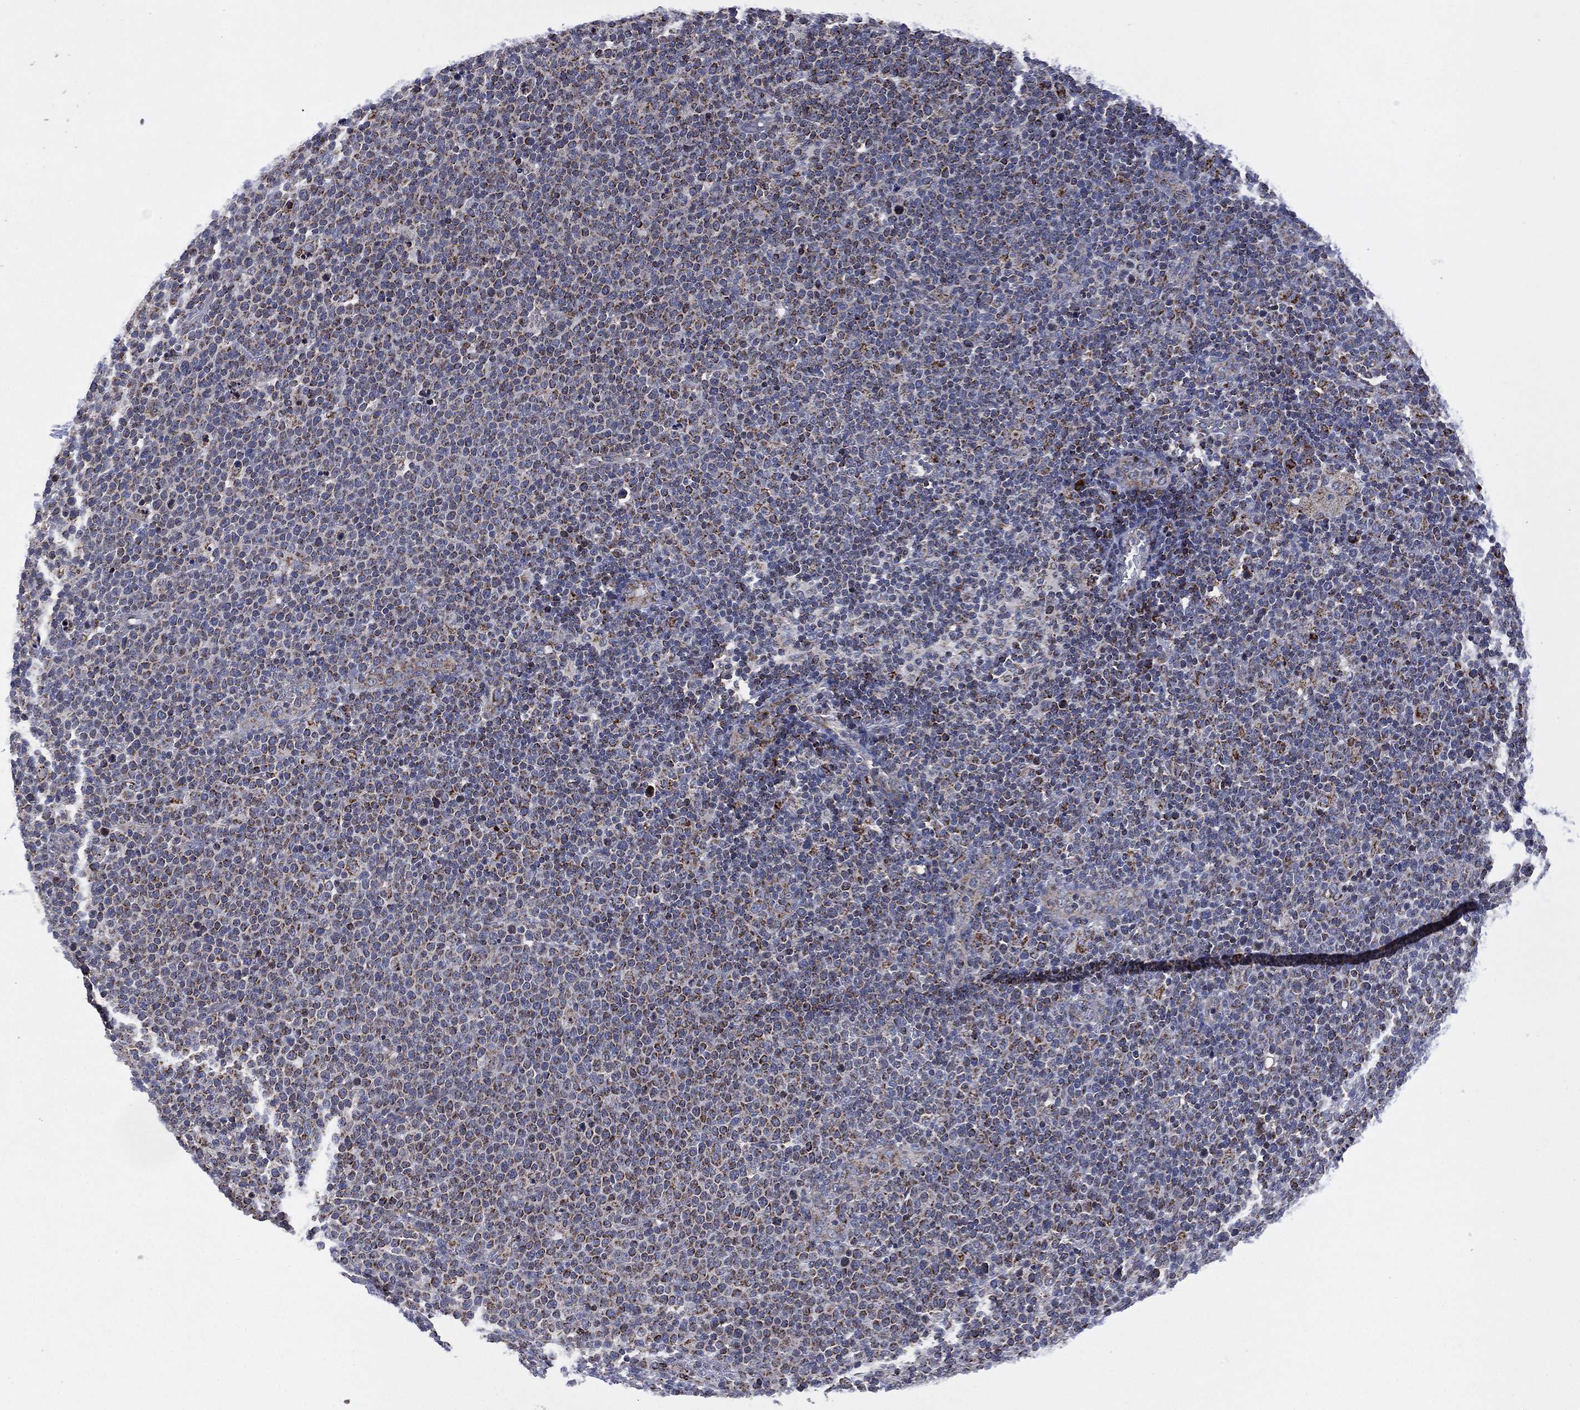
{"staining": {"intensity": "moderate", "quantity": "25%-75%", "location": "cytoplasmic/membranous"}, "tissue": "lymphoma", "cell_type": "Tumor cells", "image_type": "cancer", "snomed": [{"axis": "morphology", "description": "Malignant lymphoma, non-Hodgkin's type, High grade"}, {"axis": "topography", "description": "Lymph node"}], "caption": "Immunohistochemistry micrograph of human lymphoma stained for a protein (brown), which reveals medium levels of moderate cytoplasmic/membranous positivity in approximately 25%-75% of tumor cells.", "gene": "PPP2R5A", "patient": {"sex": "male", "age": 61}}